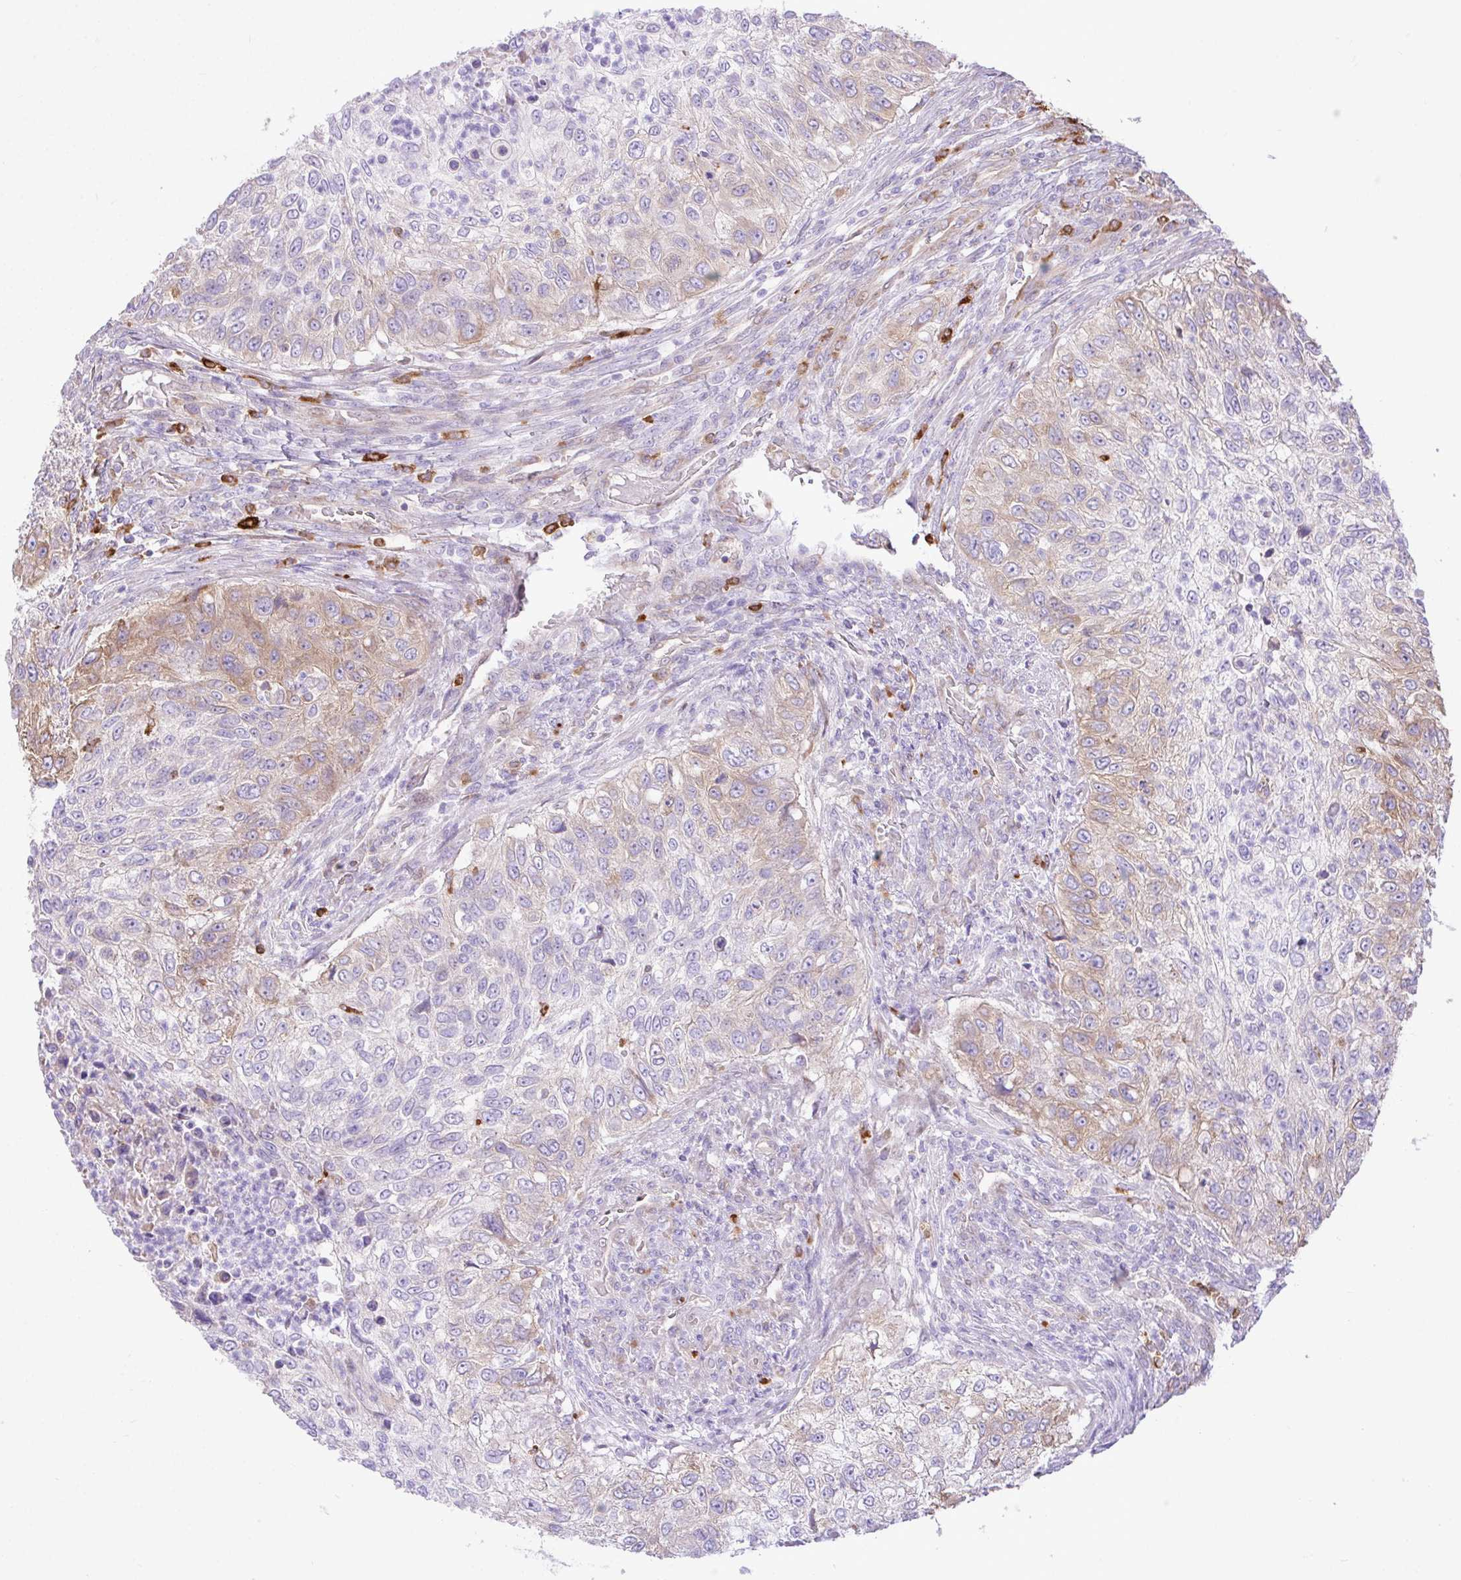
{"staining": {"intensity": "weak", "quantity": "25%-75%", "location": "cytoplasmic/membranous"}, "tissue": "urothelial cancer", "cell_type": "Tumor cells", "image_type": "cancer", "snomed": [{"axis": "morphology", "description": "Urothelial carcinoma, High grade"}, {"axis": "topography", "description": "Urinary bladder"}], "caption": "DAB immunohistochemical staining of urothelial carcinoma (high-grade) shows weak cytoplasmic/membranous protein staining in about 25%-75% of tumor cells.", "gene": "EEF1A2", "patient": {"sex": "female", "age": 60}}